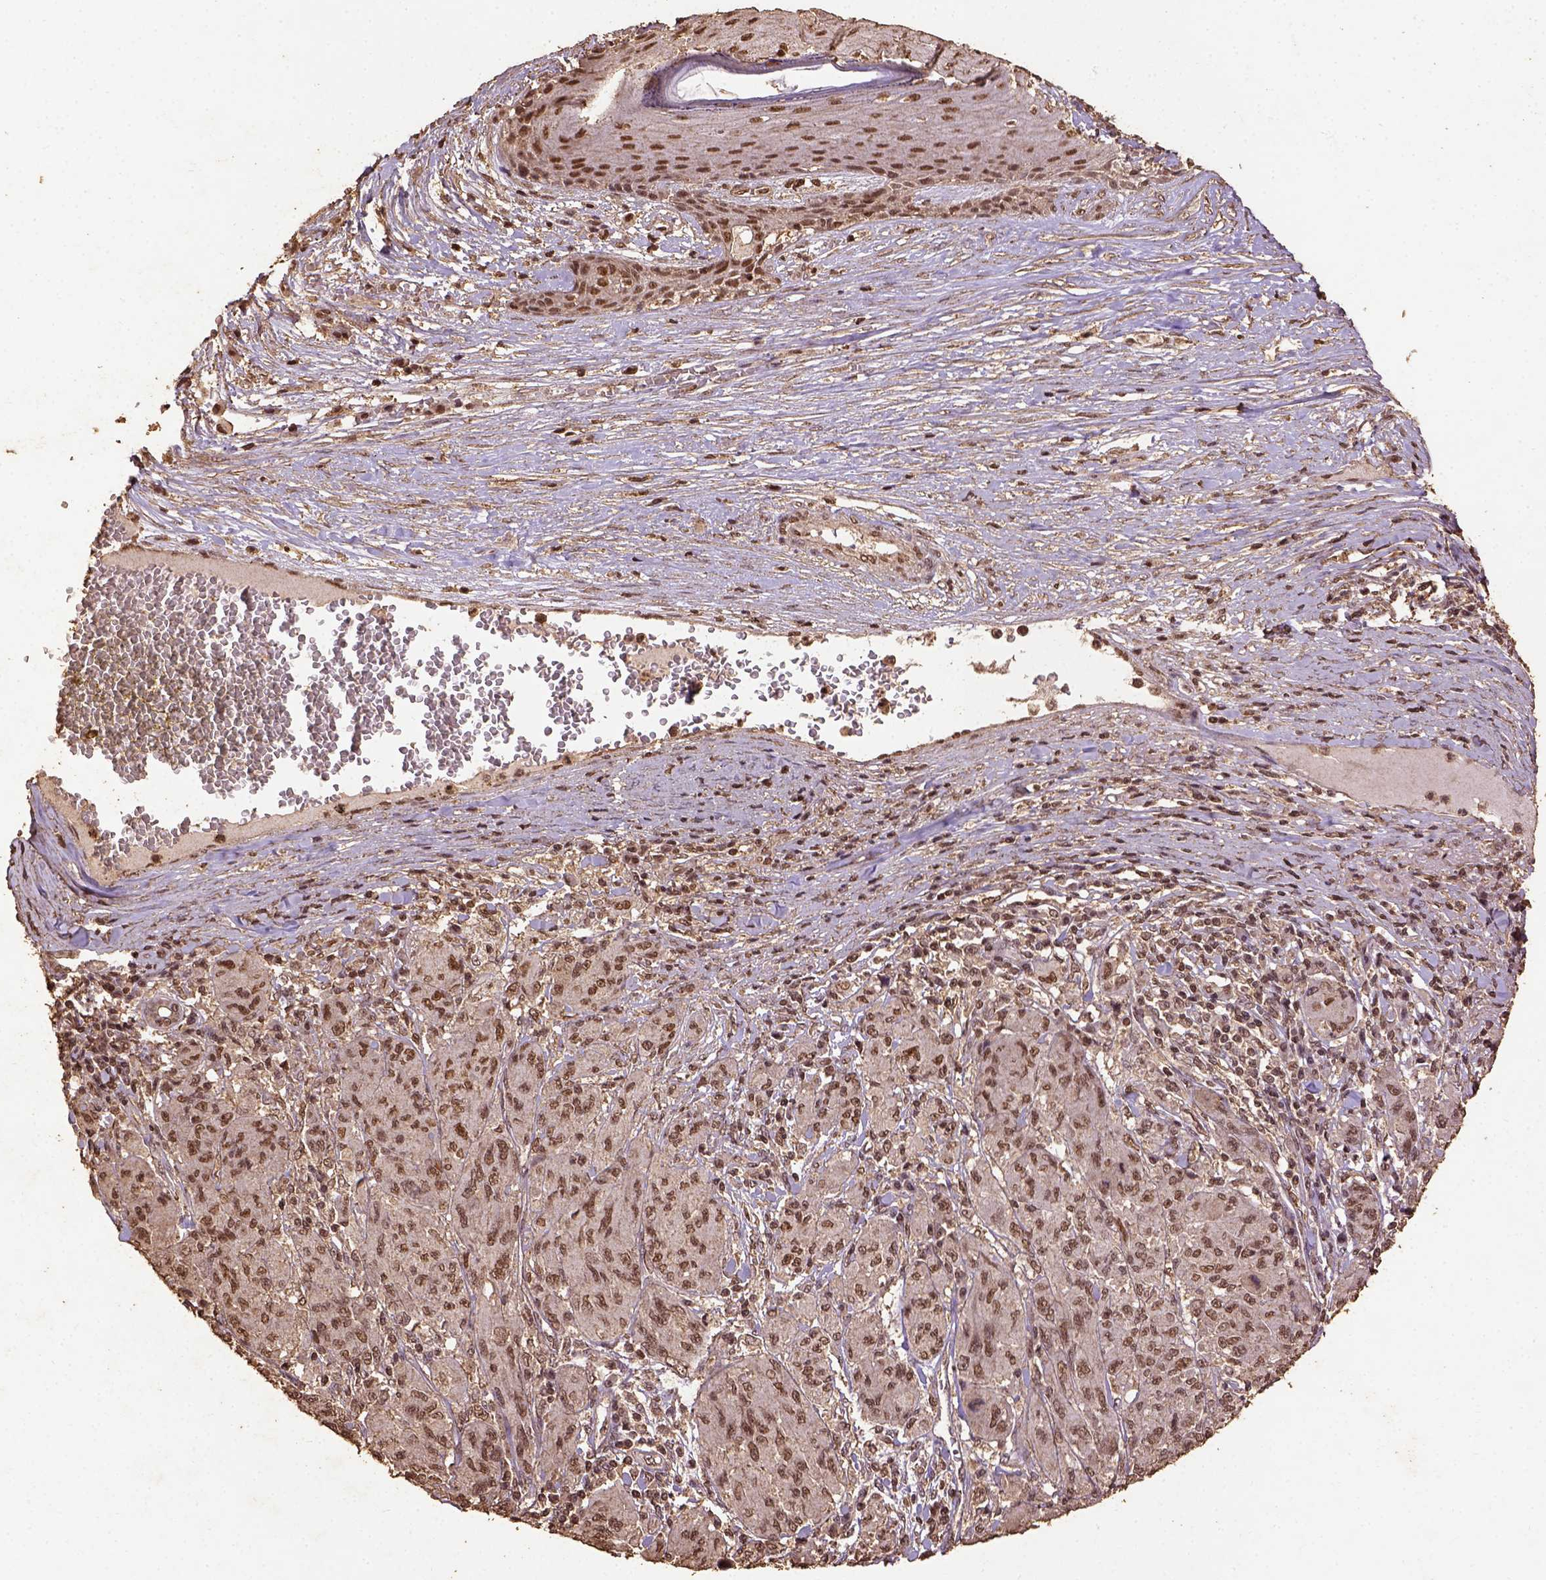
{"staining": {"intensity": "moderate", "quantity": ">75%", "location": "nuclear"}, "tissue": "melanoma", "cell_type": "Tumor cells", "image_type": "cancer", "snomed": [{"axis": "morphology", "description": "Malignant melanoma, NOS"}, {"axis": "topography", "description": "Skin"}], "caption": "Immunohistochemical staining of human melanoma reveals medium levels of moderate nuclear expression in about >75% of tumor cells.", "gene": "NACC1", "patient": {"sex": "female", "age": 91}}